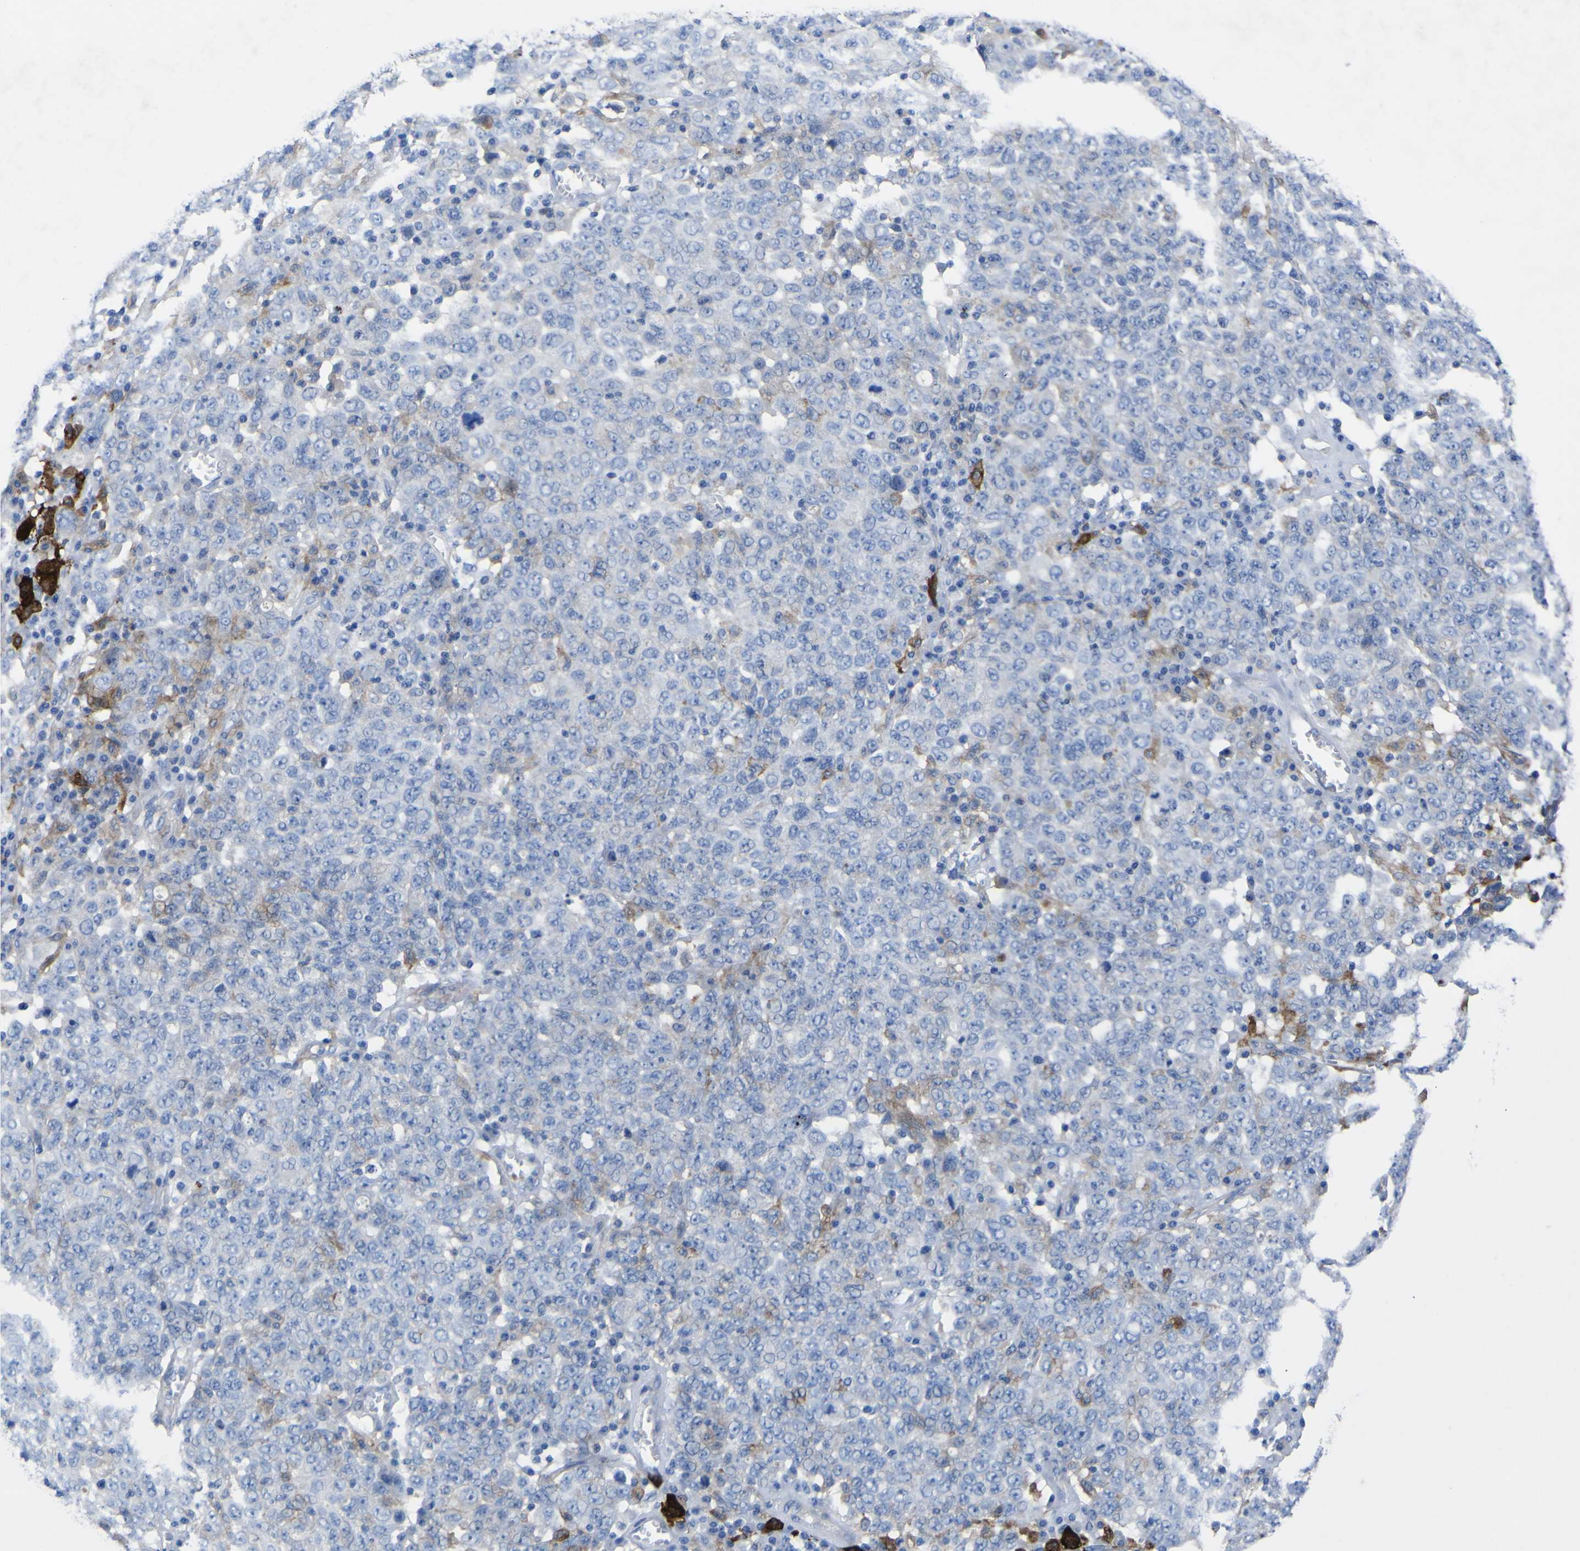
{"staining": {"intensity": "strong", "quantity": "<25%", "location": "cytoplasmic/membranous"}, "tissue": "ovarian cancer", "cell_type": "Tumor cells", "image_type": "cancer", "snomed": [{"axis": "morphology", "description": "Carcinoma, endometroid"}, {"axis": "topography", "description": "Ovary"}], "caption": "An IHC photomicrograph of neoplastic tissue is shown. Protein staining in brown shows strong cytoplasmic/membranous positivity in endometroid carcinoma (ovarian) within tumor cells. (brown staining indicates protein expression, while blue staining denotes nuclei).", "gene": "AGO4", "patient": {"sex": "female", "age": 62}}